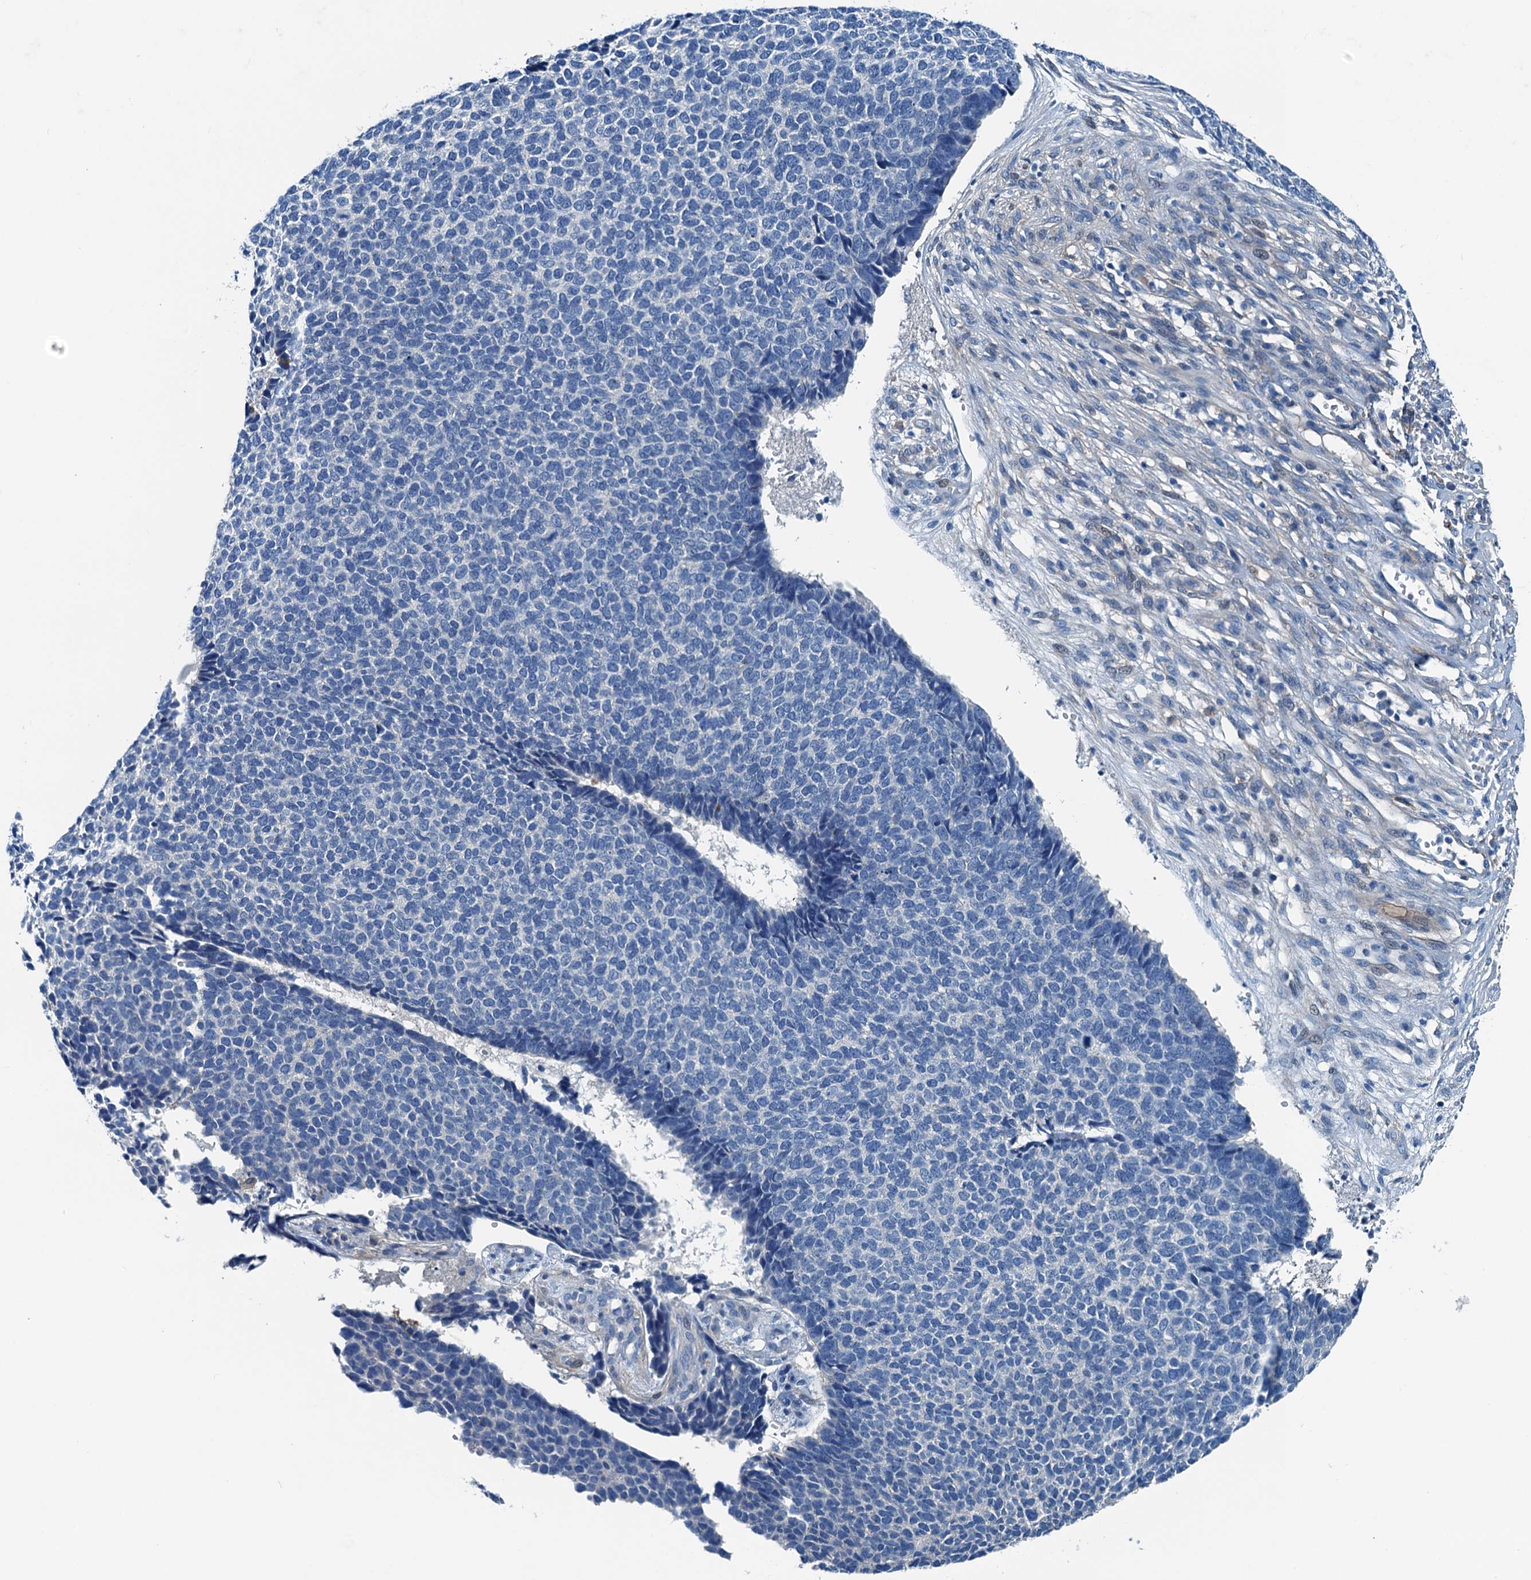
{"staining": {"intensity": "negative", "quantity": "none", "location": "none"}, "tissue": "skin cancer", "cell_type": "Tumor cells", "image_type": "cancer", "snomed": [{"axis": "morphology", "description": "Basal cell carcinoma"}, {"axis": "topography", "description": "Skin"}], "caption": "This photomicrograph is of skin cancer stained with immunohistochemistry to label a protein in brown with the nuclei are counter-stained blue. There is no positivity in tumor cells.", "gene": "RAB3IL1", "patient": {"sex": "female", "age": 84}}